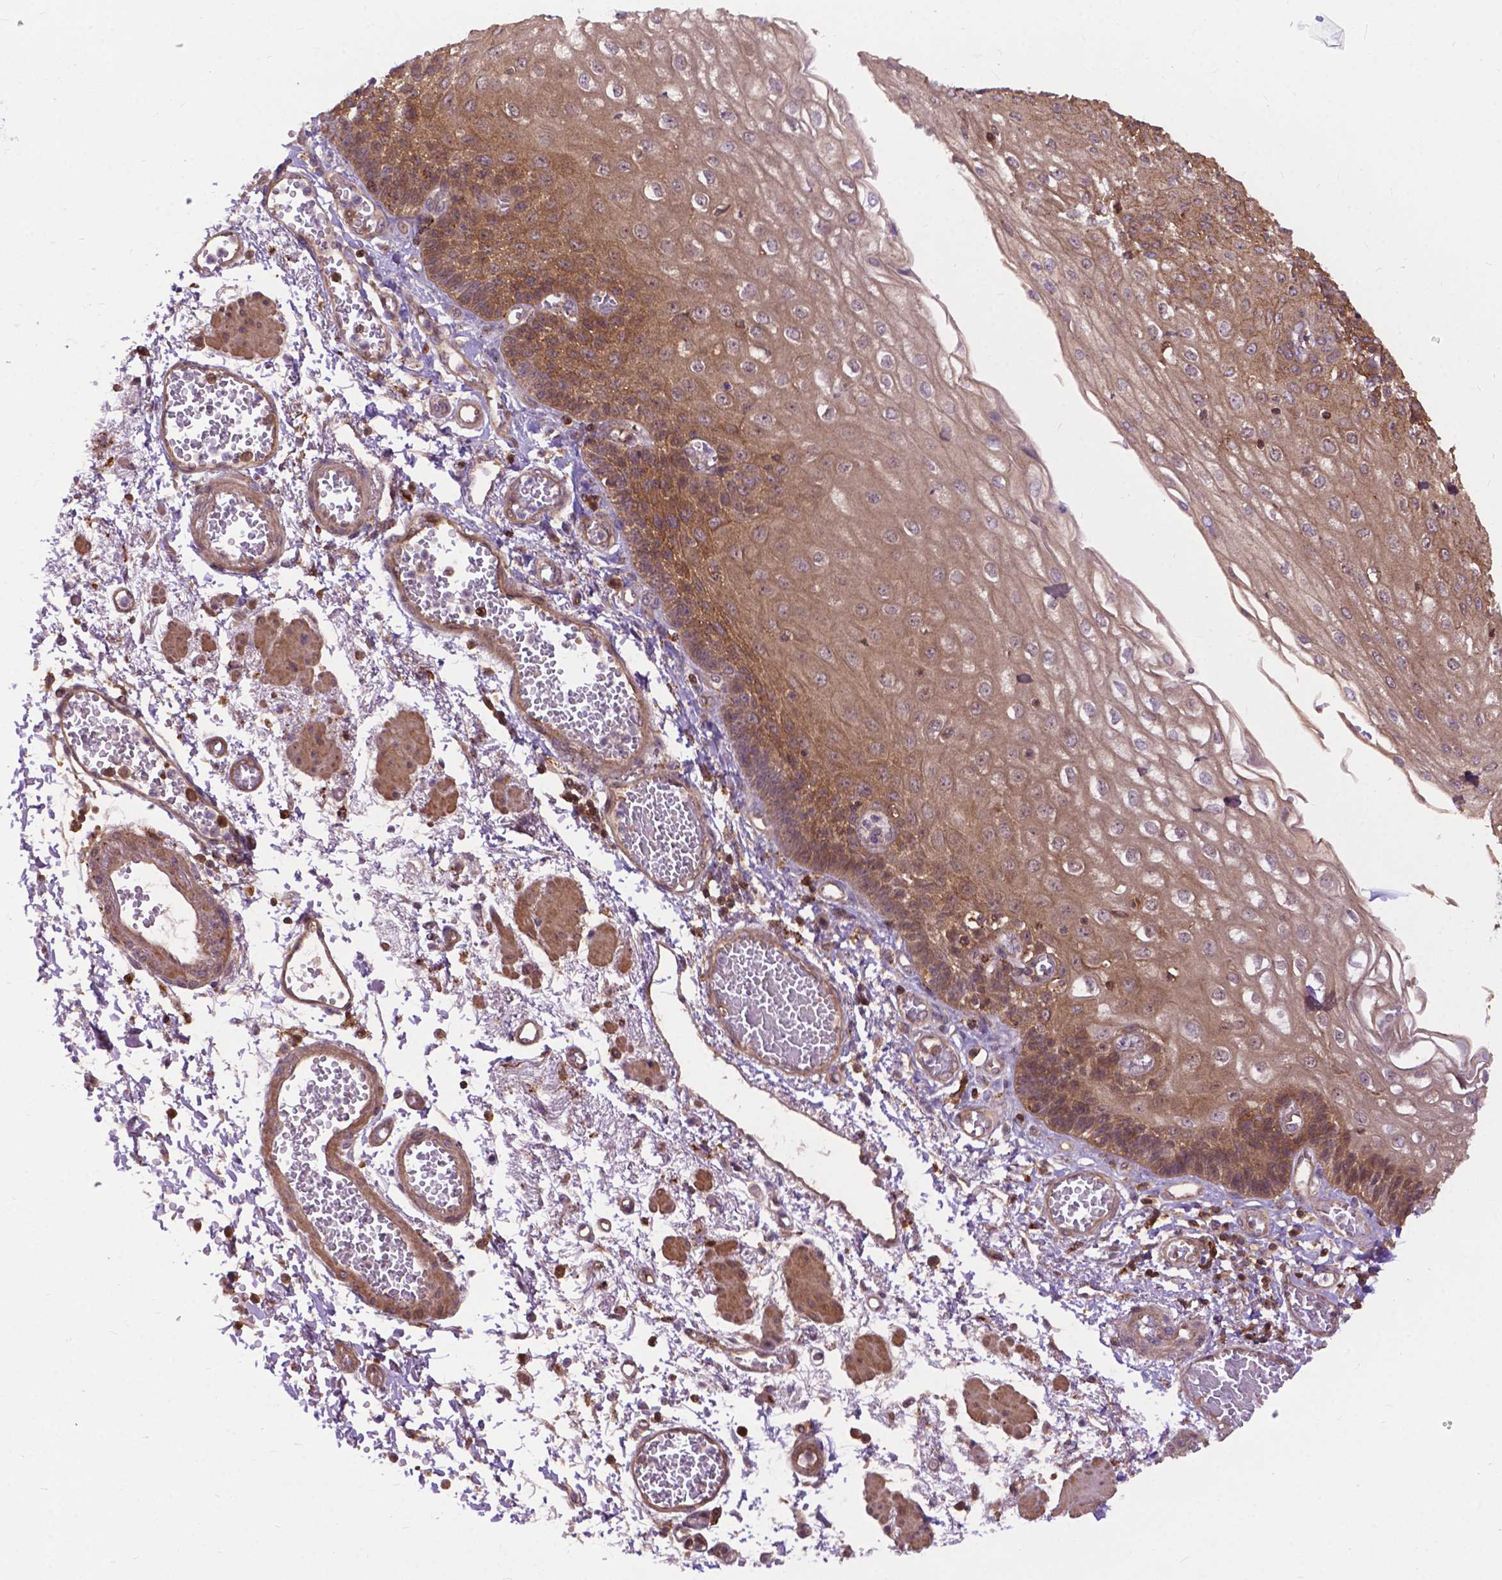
{"staining": {"intensity": "moderate", "quantity": ">75%", "location": "cytoplasmic/membranous"}, "tissue": "esophagus", "cell_type": "Squamous epithelial cells", "image_type": "normal", "snomed": [{"axis": "morphology", "description": "Normal tissue, NOS"}, {"axis": "morphology", "description": "Adenocarcinoma, NOS"}, {"axis": "topography", "description": "Esophagus"}], "caption": "IHC photomicrograph of normal esophagus stained for a protein (brown), which displays medium levels of moderate cytoplasmic/membranous expression in about >75% of squamous epithelial cells.", "gene": "CHMP4A", "patient": {"sex": "male", "age": 81}}